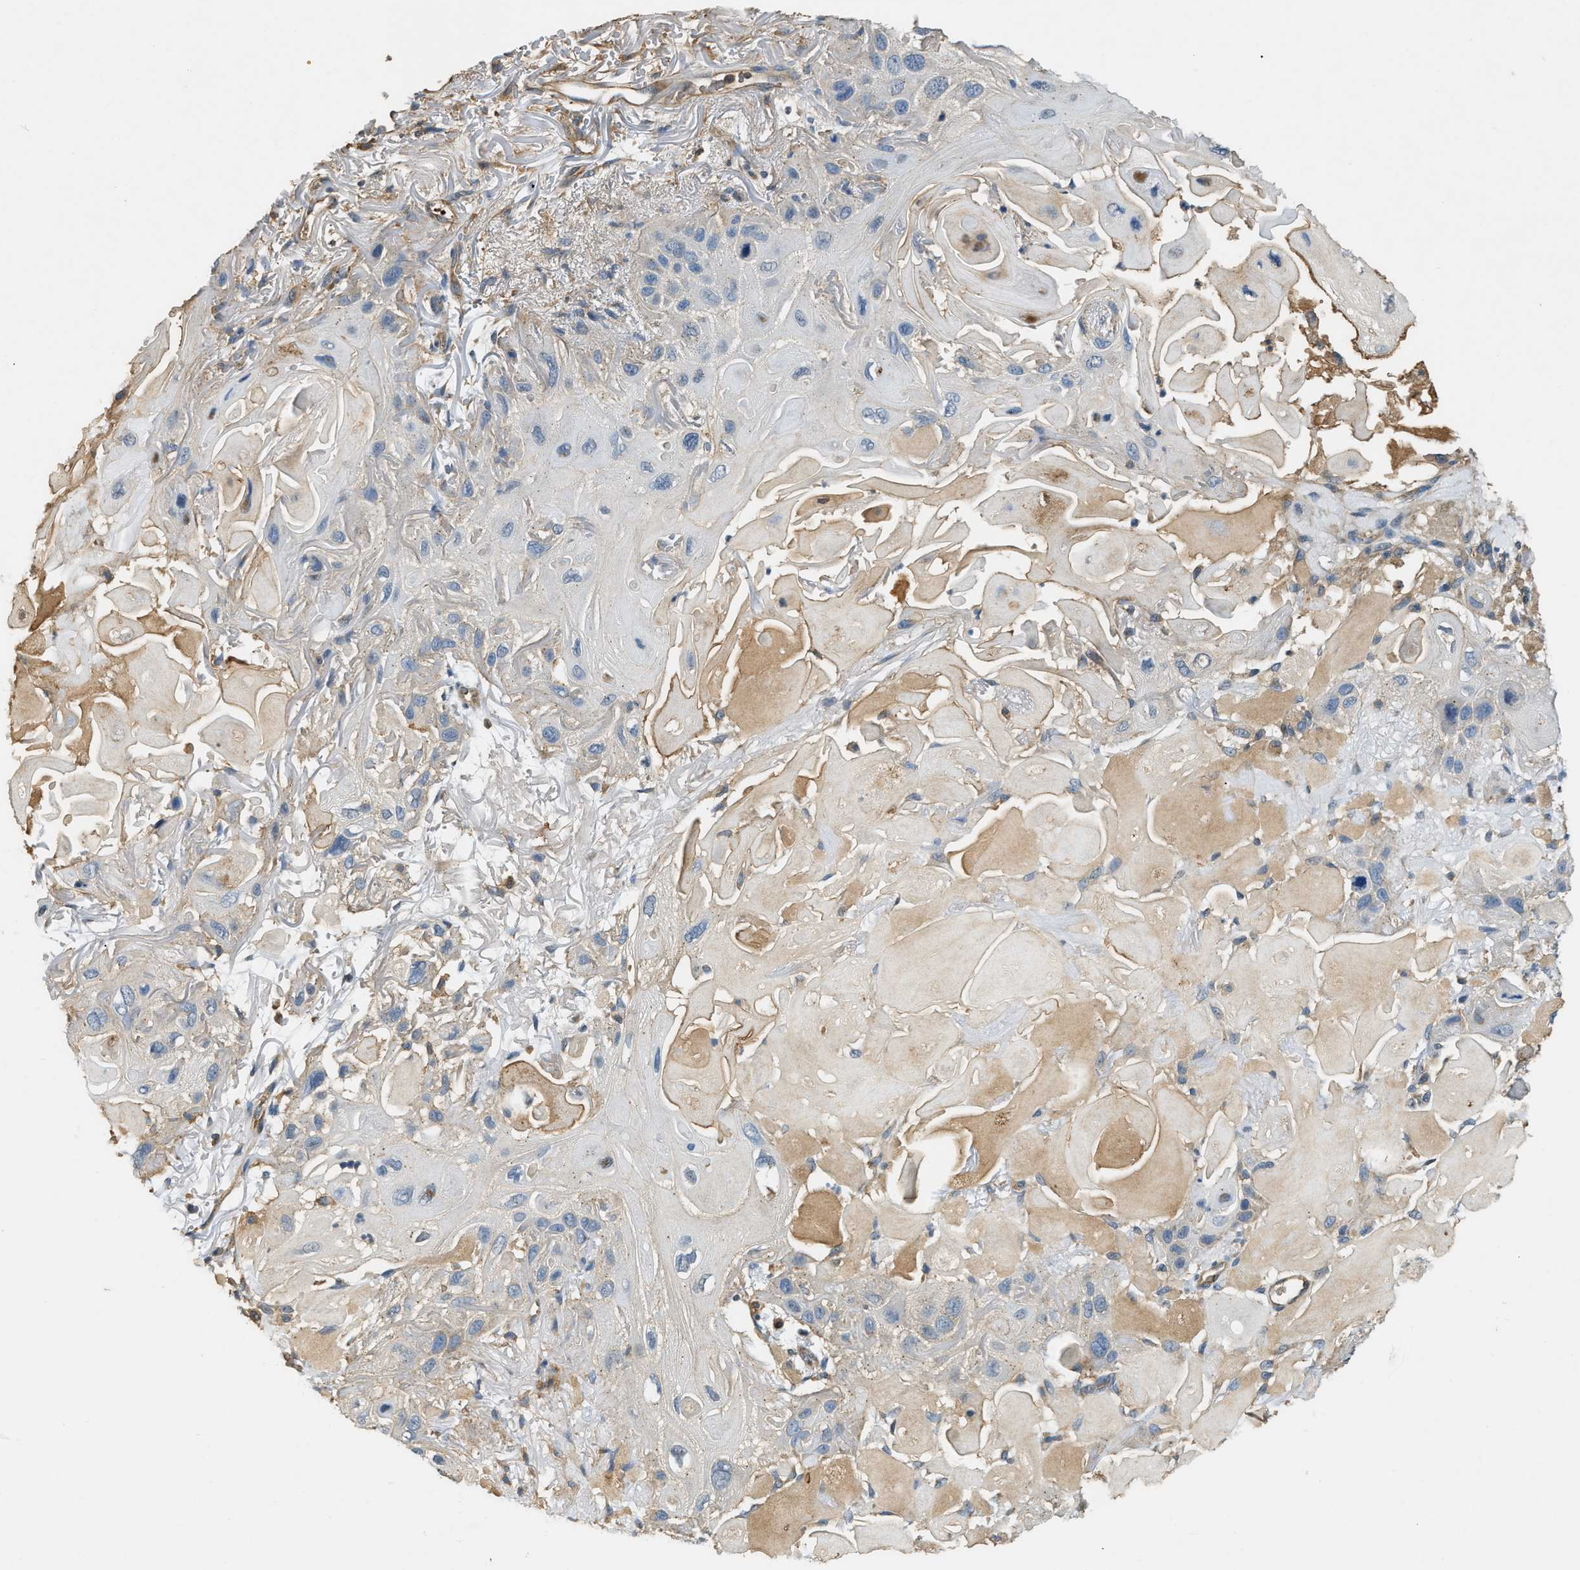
{"staining": {"intensity": "negative", "quantity": "none", "location": "none"}, "tissue": "skin cancer", "cell_type": "Tumor cells", "image_type": "cancer", "snomed": [{"axis": "morphology", "description": "Squamous cell carcinoma, NOS"}, {"axis": "topography", "description": "Skin"}], "caption": "Tumor cells are negative for brown protein staining in skin cancer (squamous cell carcinoma).", "gene": "CFLAR", "patient": {"sex": "female", "age": 77}}